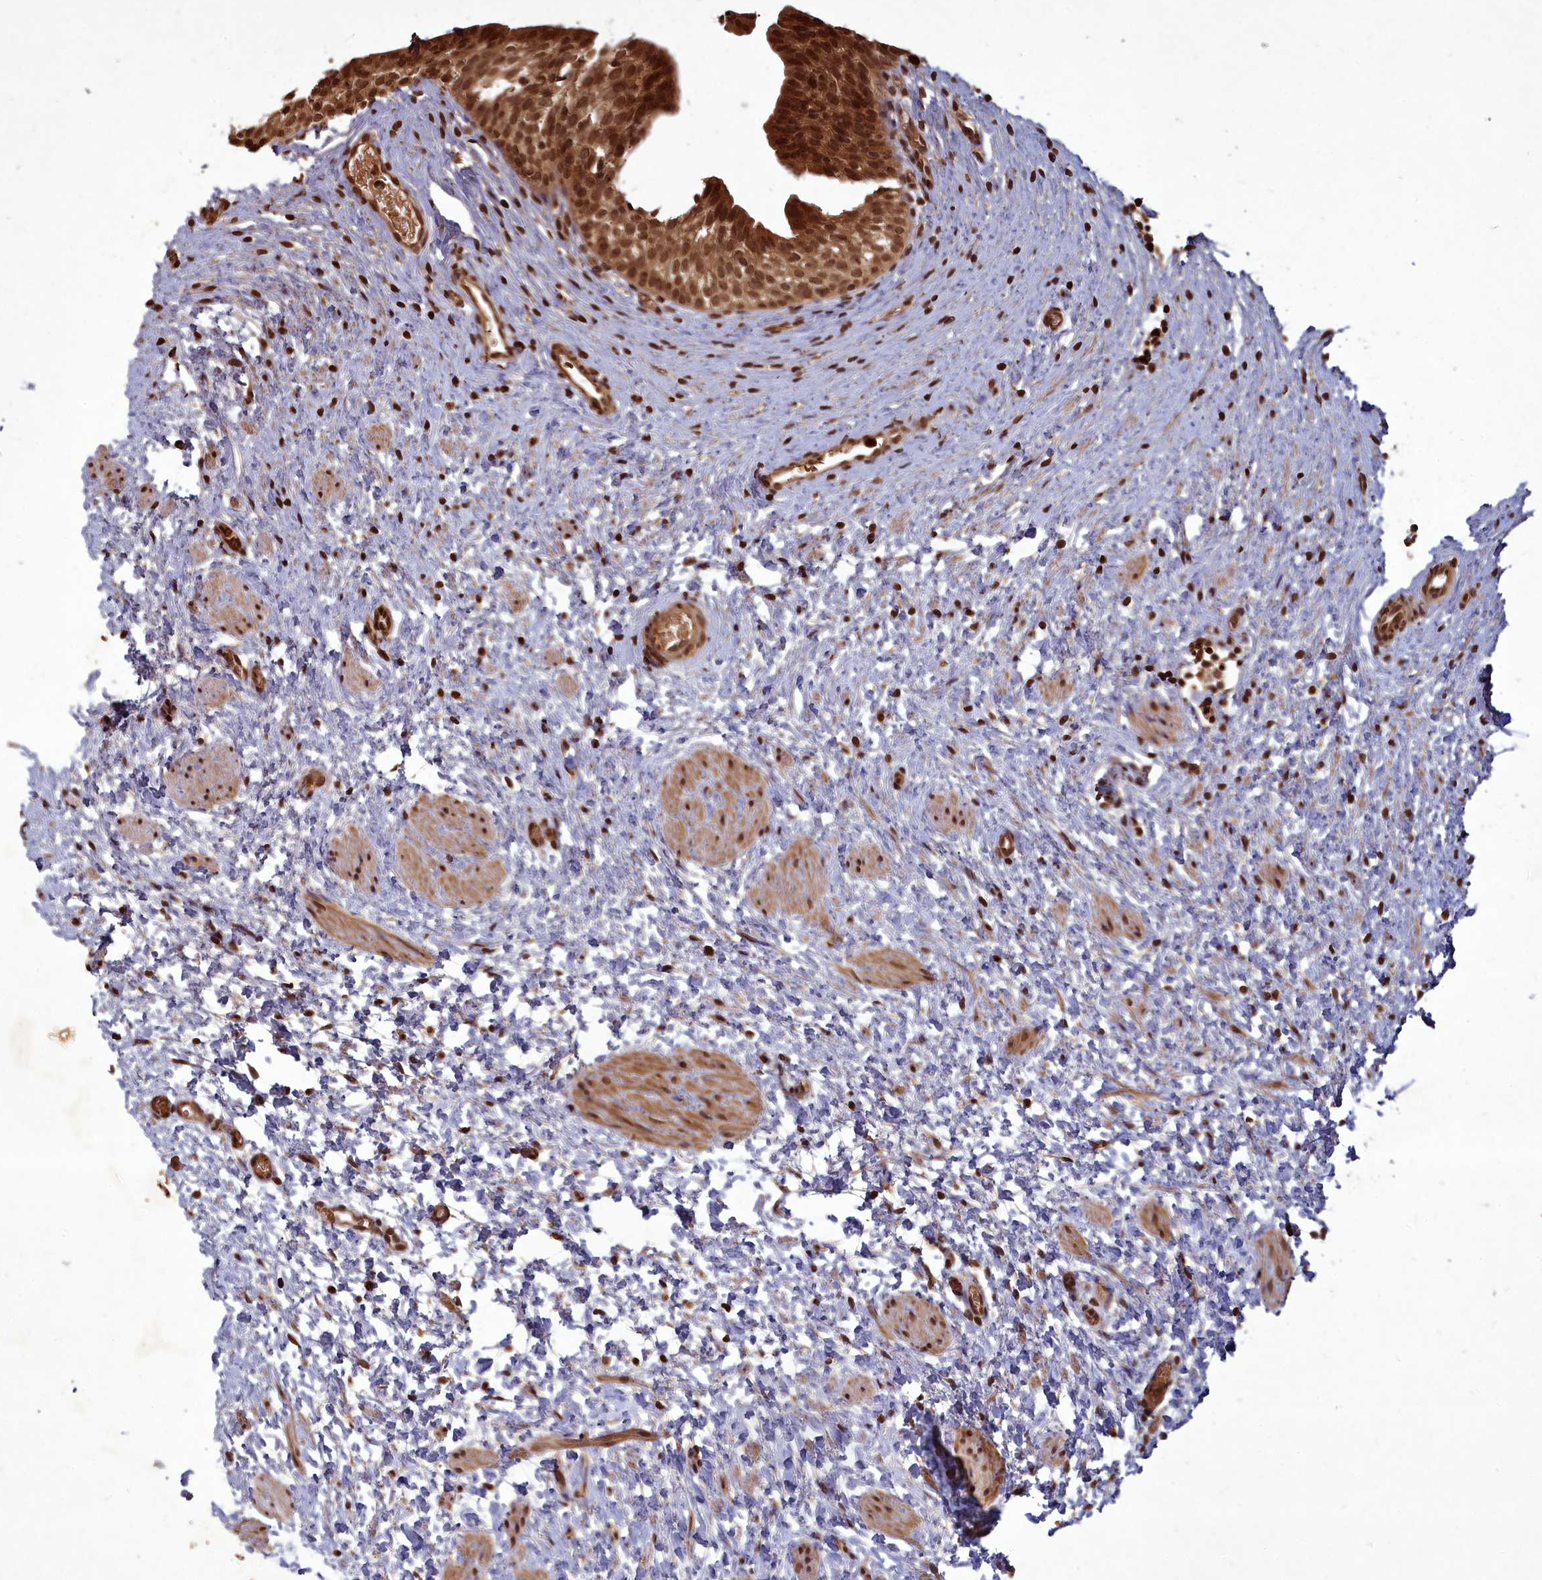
{"staining": {"intensity": "strong", "quantity": ">75%", "location": "cytoplasmic/membranous,nuclear"}, "tissue": "urinary bladder", "cell_type": "Urothelial cells", "image_type": "normal", "snomed": [{"axis": "morphology", "description": "Normal tissue, NOS"}, {"axis": "topography", "description": "Urinary bladder"}], "caption": "Unremarkable urinary bladder demonstrates strong cytoplasmic/membranous,nuclear staining in about >75% of urothelial cells, visualized by immunohistochemistry.", "gene": "SRMS", "patient": {"sex": "male", "age": 1}}